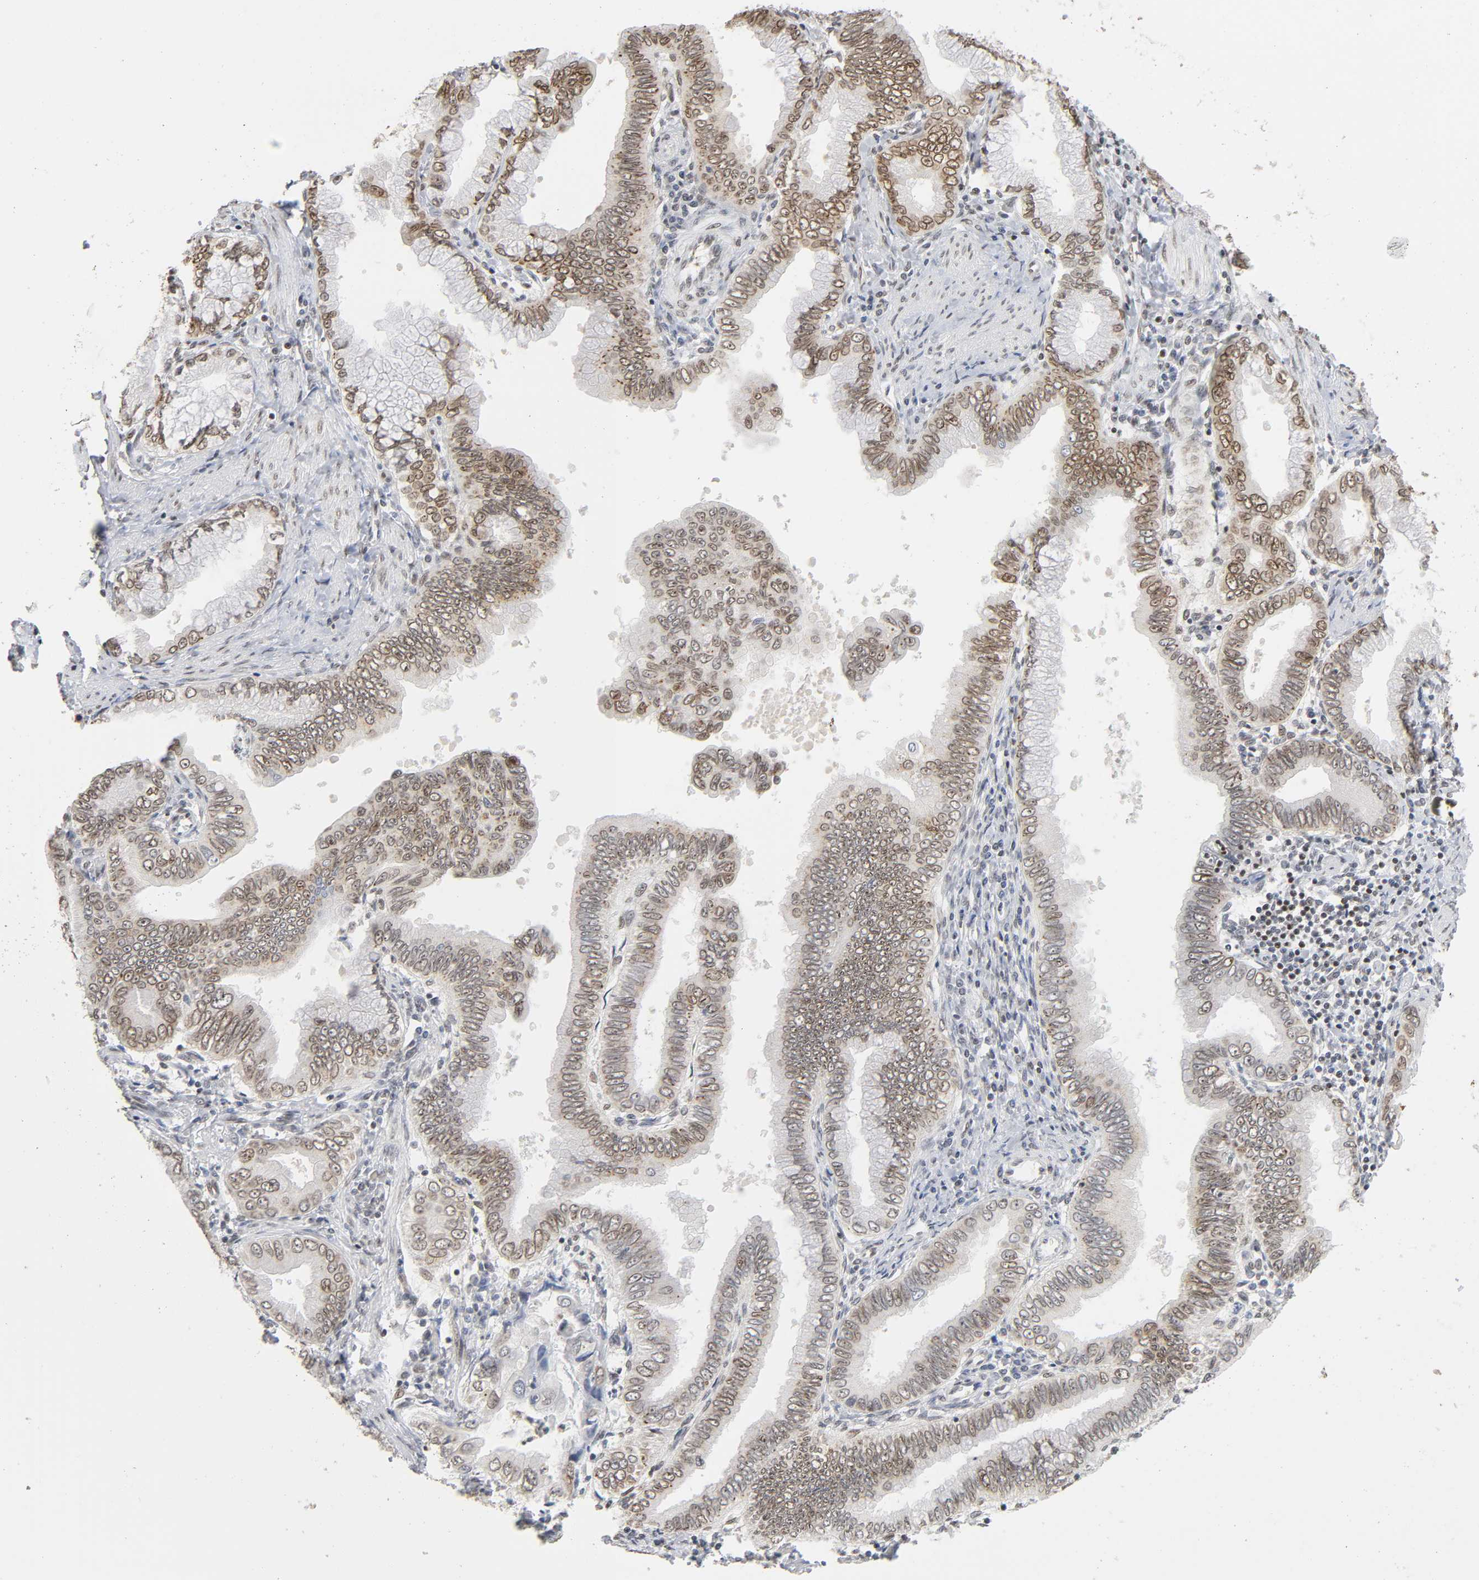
{"staining": {"intensity": "weak", "quantity": ">75%", "location": "cytoplasmic/membranous,nuclear"}, "tissue": "pancreatic cancer", "cell_type": "Tumor cells", "image_type": "cancer", "snomed": [{"axis": "morphology", "description": "Normal tissue, NOS"}, {"axis": "topography", "description": "Lymph node"}], "caption": "Pancreatic cancer stained for a protein demonstrates weak cytoplasmic/membranous and nuclear positivity in tumor cells. (Brightfield microscopy of DAB IHC at high magnification).", "gene": "SUMO1", "patient": {"sex": "male", "age": 50}}